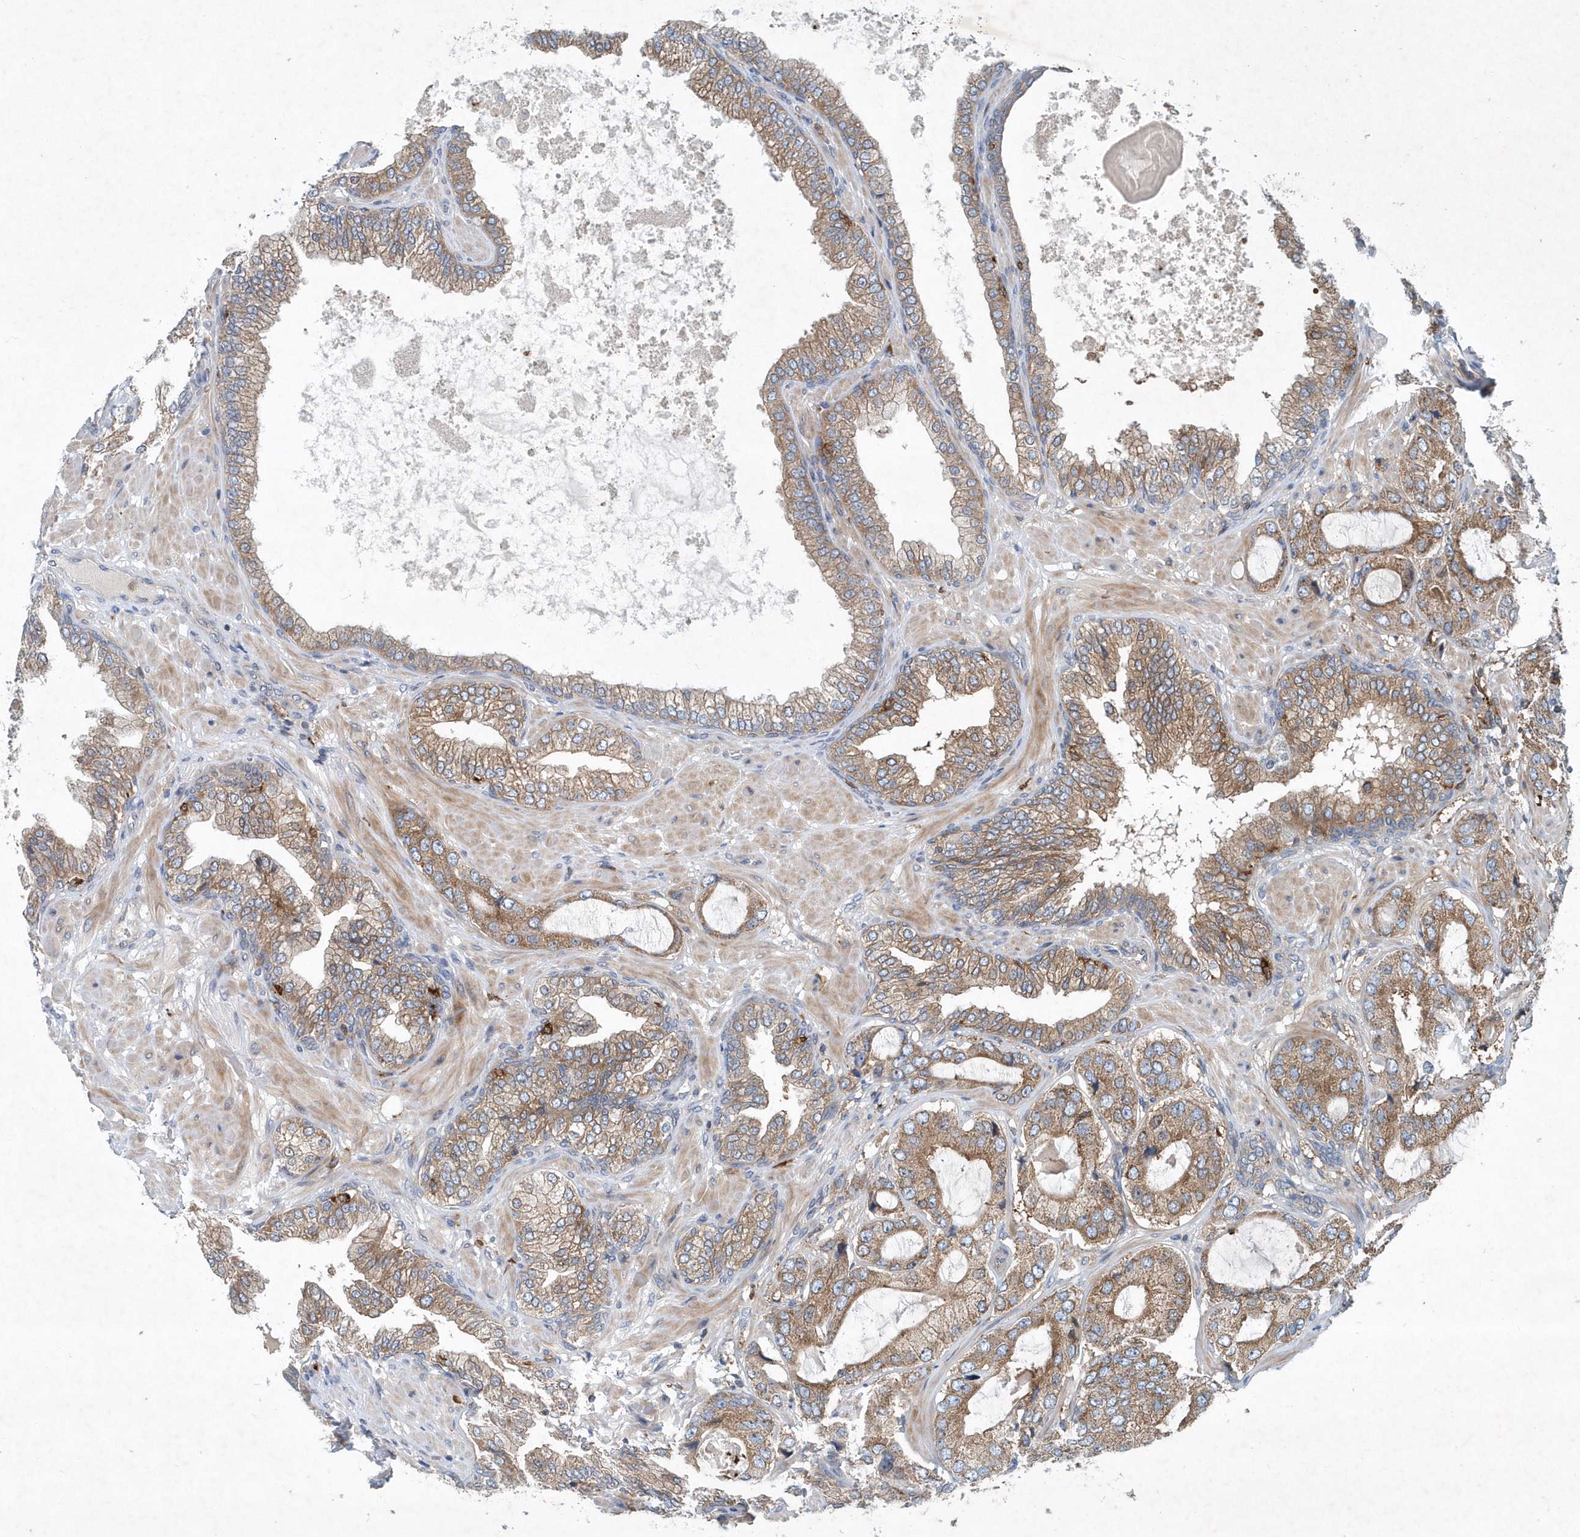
{"staining": {"intensity": "moderate", "quantity": ">75%", "location": "cytoplasmic/membranous"}, "tissue": "prostate cancer", "cell_type": "Tumor cells", "image_type": "cancer", "snomed": [{"axis": "morphology", "description": "Adenocarcinoma, High grade"}, {"axis": "topography", "description": "Prostate"}], "caption": "IHC micrograph of adenocarcinoma (high-grade) (prostate) stained for a protein (brown), which reveals medium levels of moderate cytoplasmic/membranous expression in about >75% of tumor cells.", "gene": "P2RY10", "patient": {"sex": "male", "age": 59}}